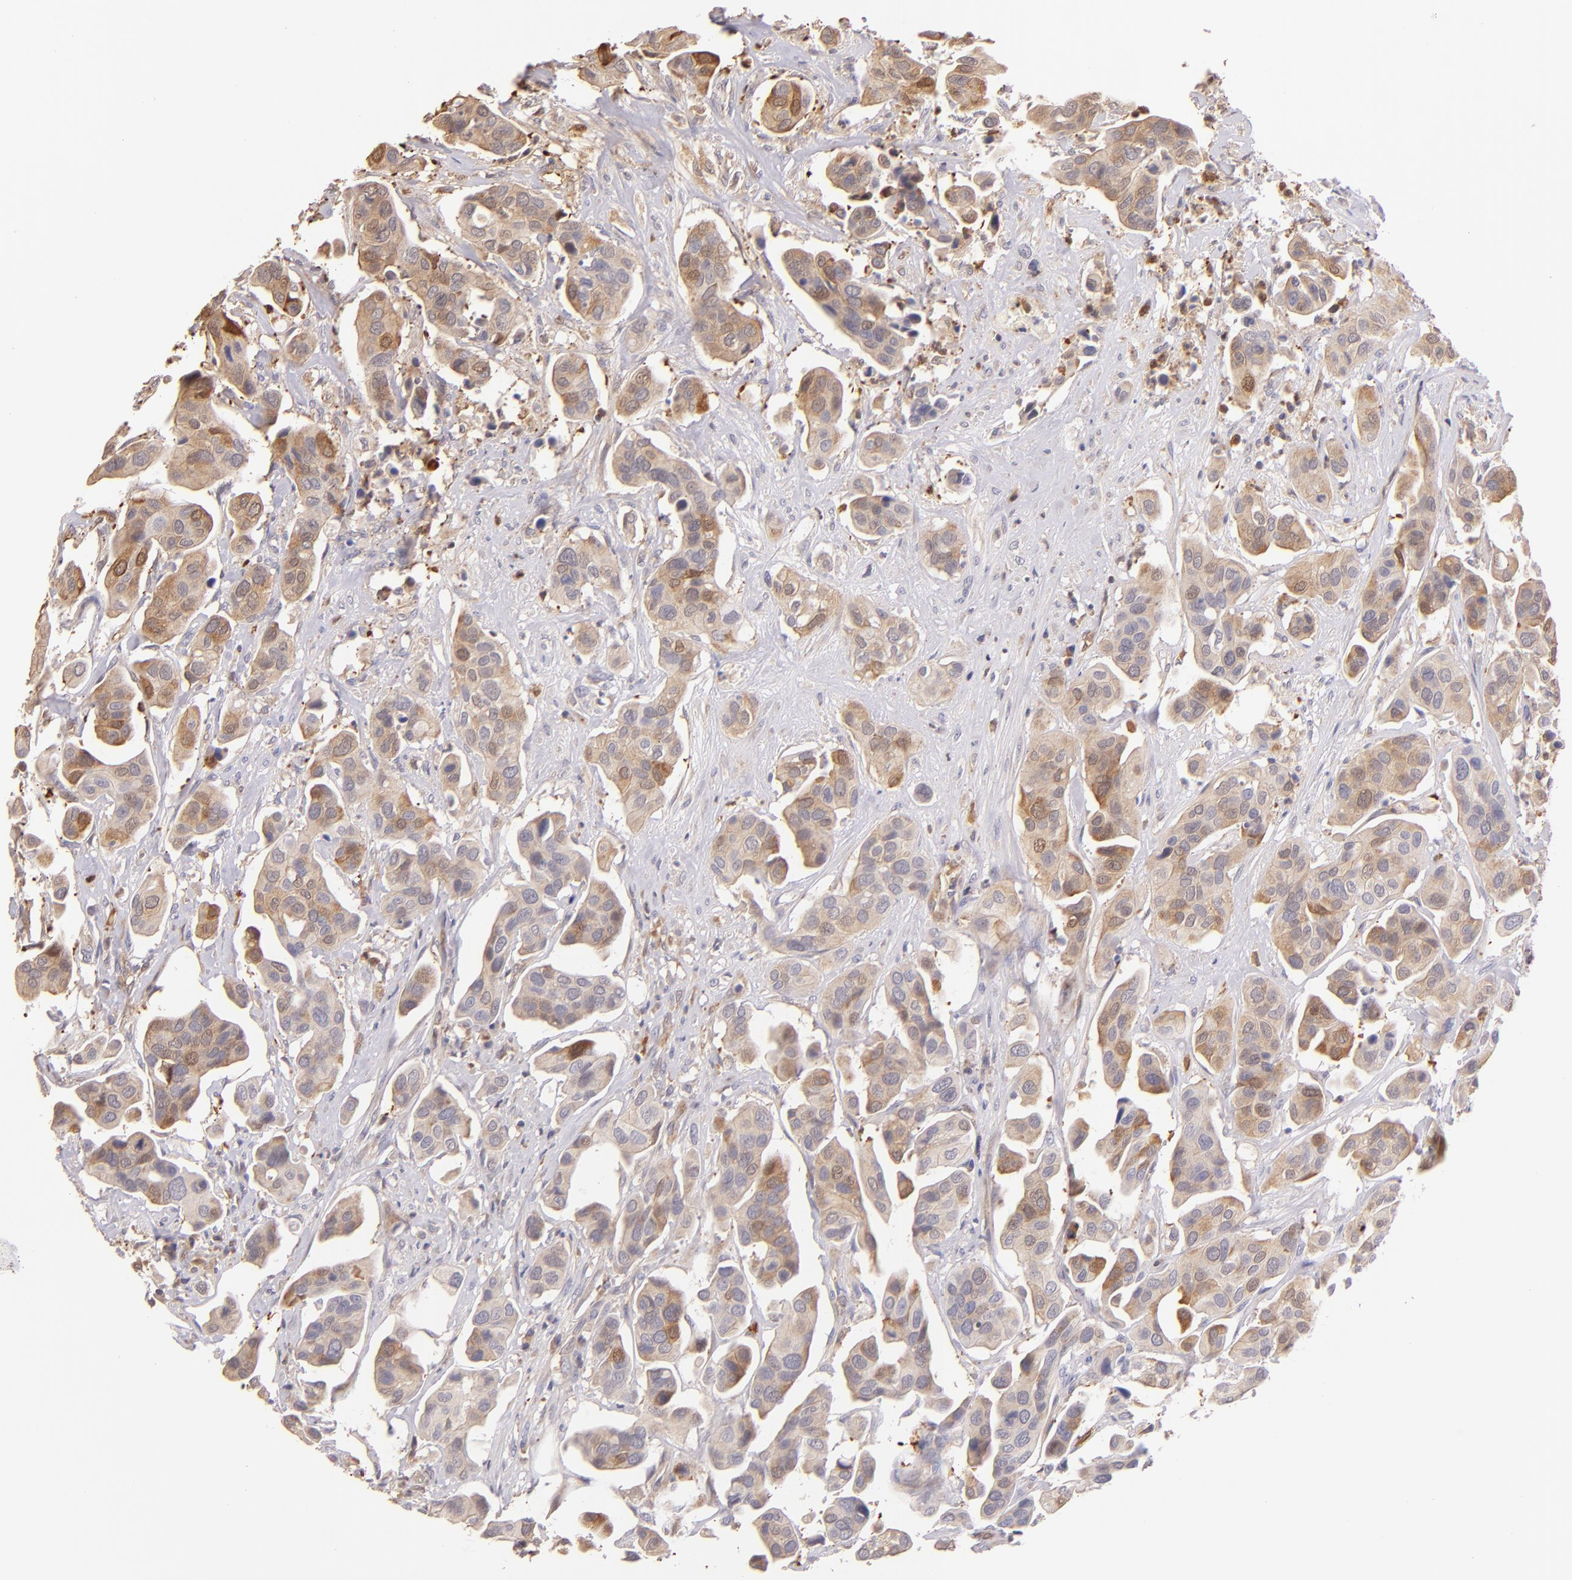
{"staining": {"intensity": "moderate", "quantity": ">75%", "location": "cytoplasmic/membranous,nuclear"}, "tissue": "urothelial cancer", "cell_type": "Tumor cells", "image_type": "cancer", "snomed": [{"axis": "morphology", "description": "Adenocarcinoma, NOS"}, {"axis": "topography", "description": "Urinary bladder"}], "caption": "This micrograph exhibits IHC staining of human urothelial cancer, with medium moderate cytoplasmic/membranous and nuclear staining in about >75% of tumor cells.", "gene": "BTK", "patient": {"sex": "male", "age": 61}}